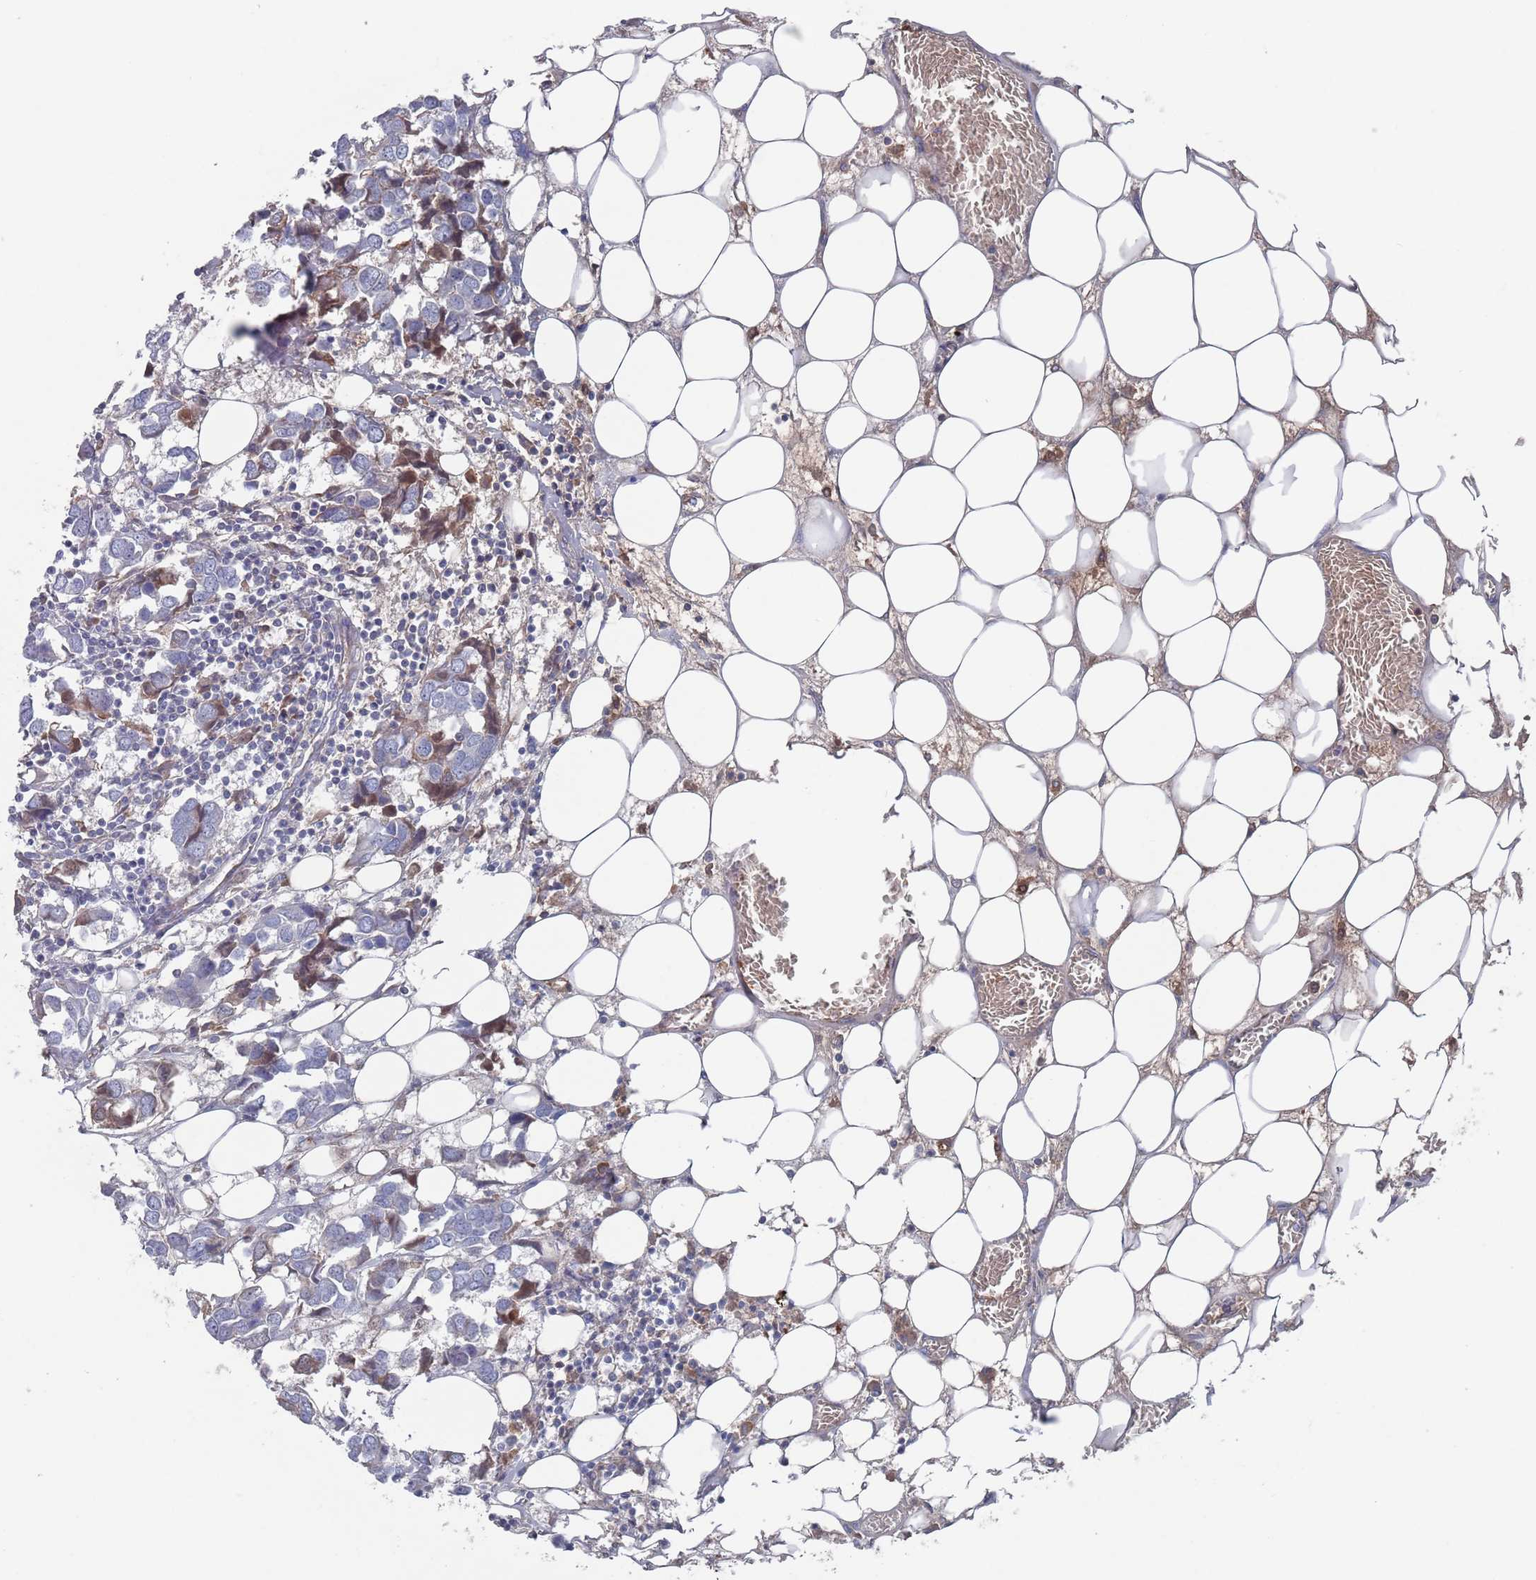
{"staining": {"intensity": "moderate", "quantity": "<25%", "location": "cytoplasmic/membranous"}, "tissue": "breast cancer", "cell_type": "Tumor cells", "image_type": "cancer", "snomed": [{"axis": "morphology", "description": "Duct carcinoma"}, {"axis": "topography", "description": "Breast"}], "caption": "This is a micrograph of immunohistochemistry staining of breast invasive ductal carcinoma, which shows moderate expression in the cytoplasmic/membranous of tumor cells.", "gene": "PLEKHA4", "patient": {"sex": "female", "age": 83}}